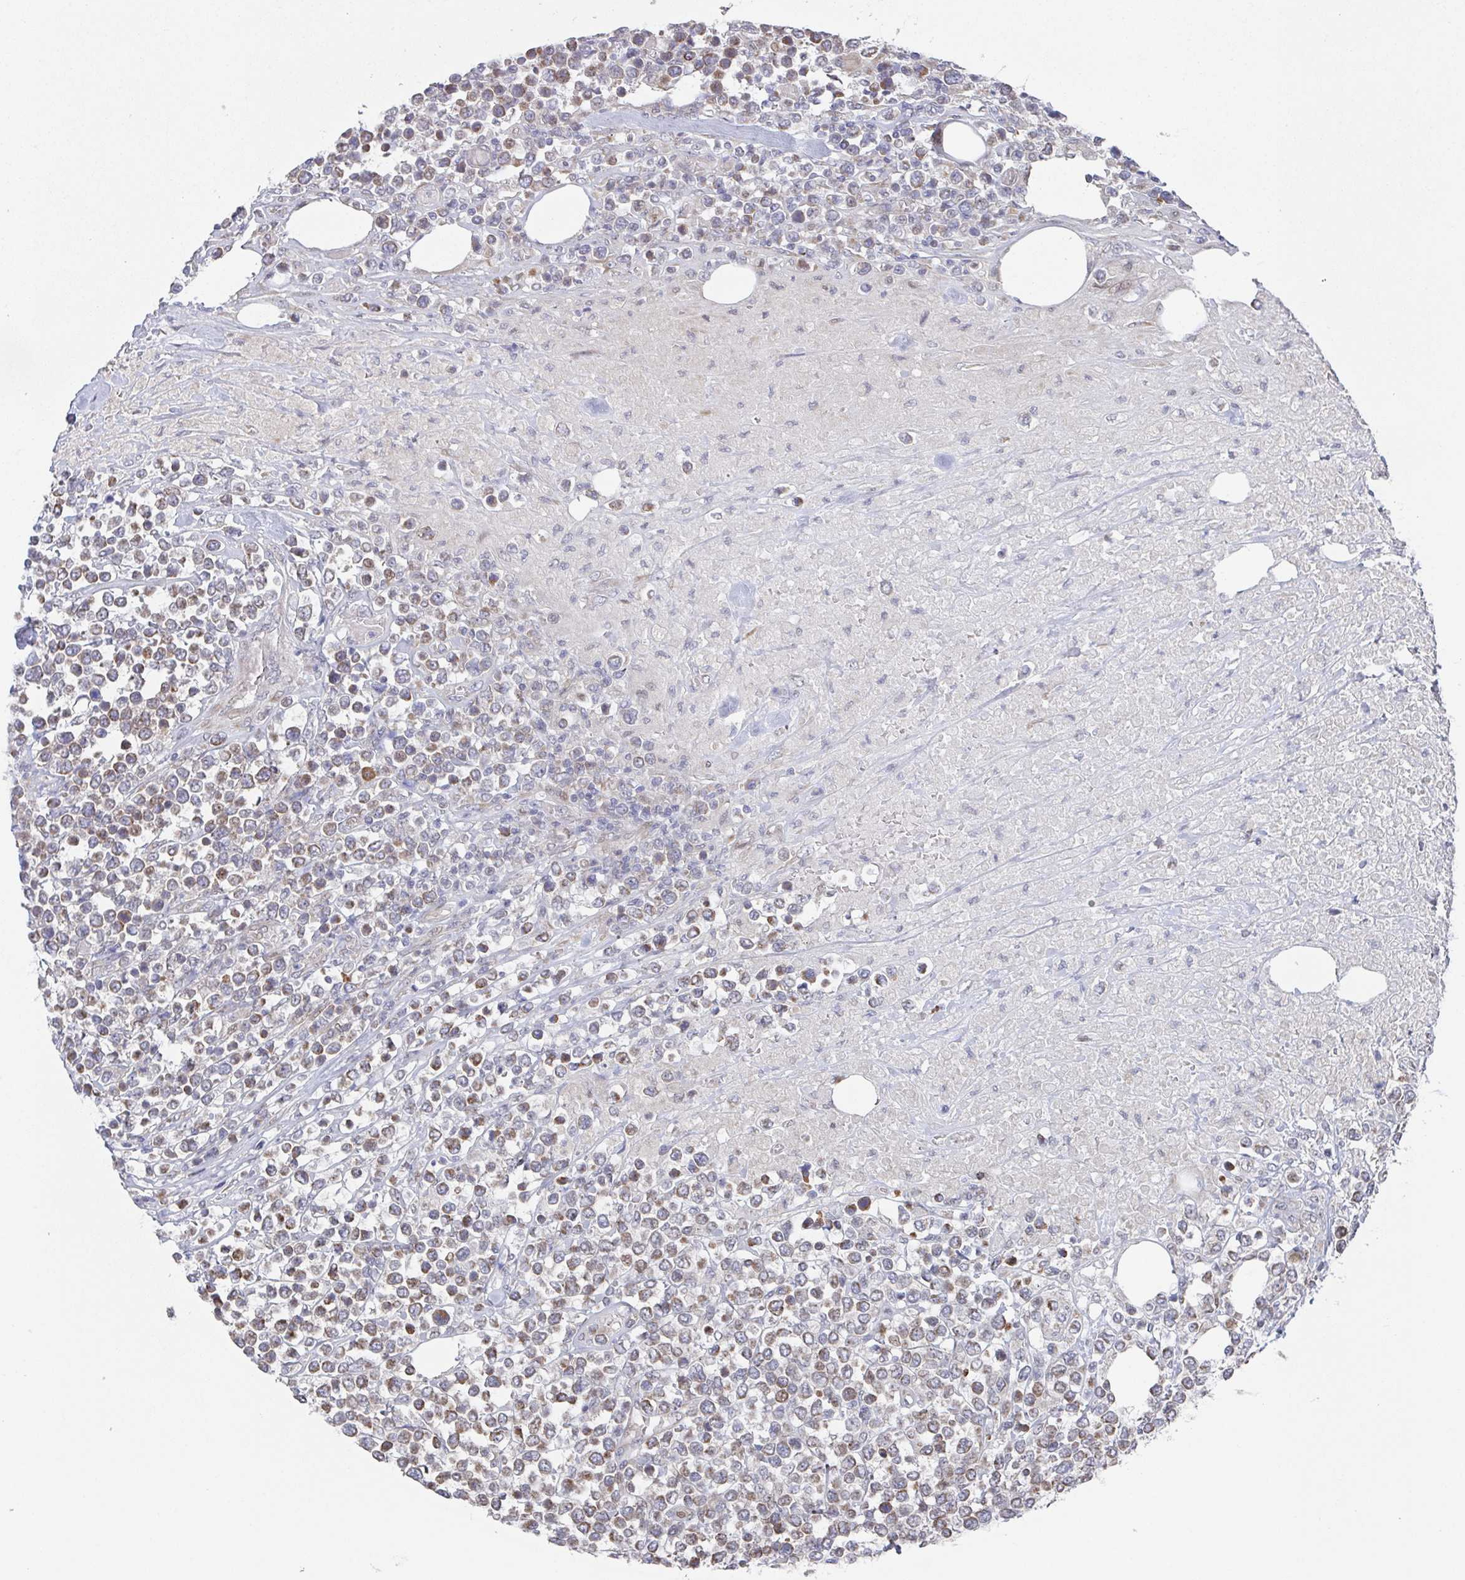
{"staining": {"intensity": "weak", "quantity": "25%-75%", "location": "cytoplasmic/membranous"}, "tissue": "lymphoma", "cell_type": "Tumor cells", "image_type": "cancer", "snomed": [{"axis": "morphology", "description": "Malignant lymphoma, non-Hodgkin's type, High grade"}, {"axis": "topography", "description": "Soft tissue"}], "caption": "There is low levels of weak cytoplasmic/membranous expression in tumor cells of high-grade malignant lymphoma, non-Hodgkin's type, as demonstrated by immunohistochemical staining (brown color).", "gene": "POU2F3", "patient": {"sex": "female", "age": 56}}